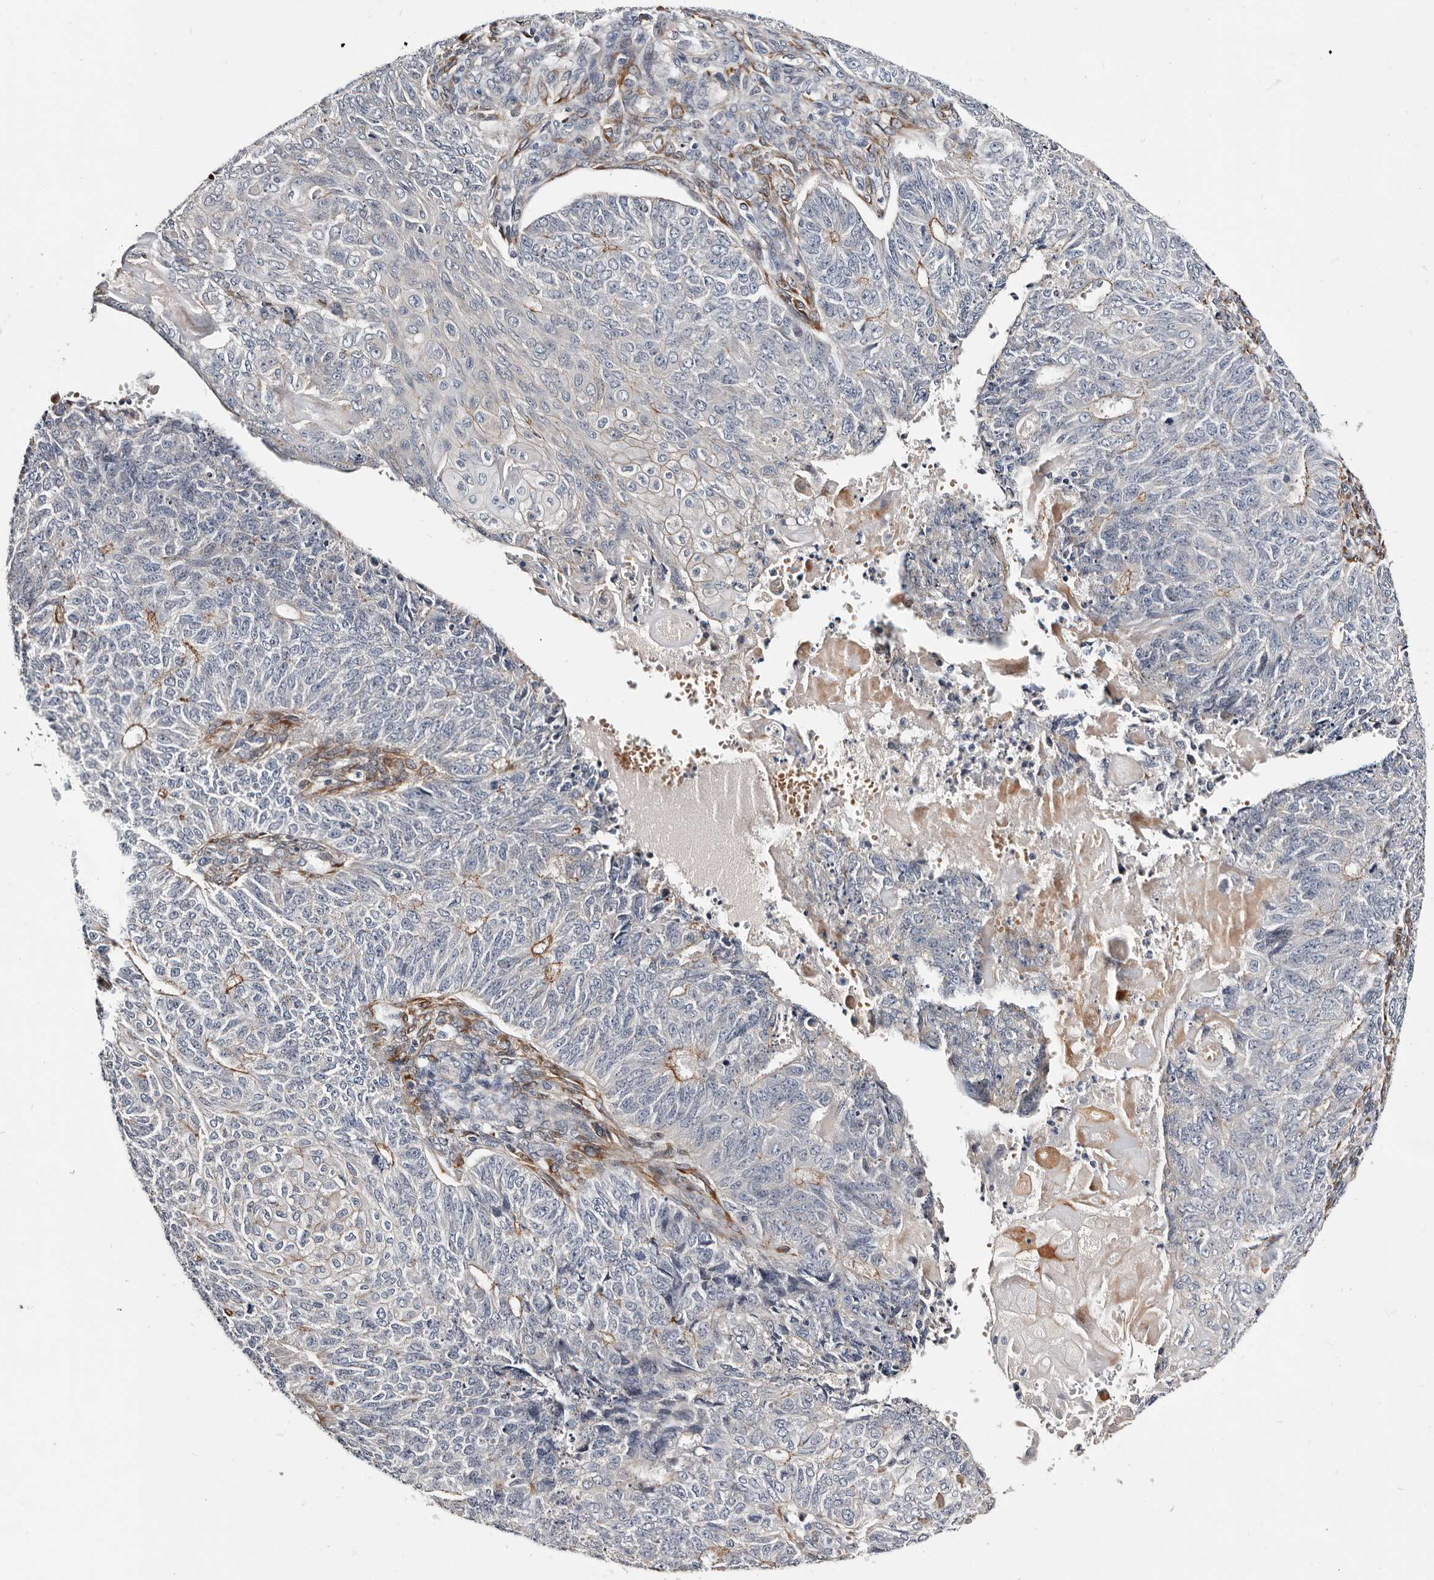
{"staining": {"intensity": "negative", "quantity": "none", "location": "none"}, "tissue": "endometrial cancer", "cell_type": "Tumor cells", "image_type": "cancer", "snomed": [{"axis": "morphology", "description": "Adenocarcinoma, NOS"}, {"axis": "topography", "description": "Endometrium"}], "caption": "Protein analysis of adenocarcinoma (endometrial) reveals no significant positivity in tumor cells.", "gene": "USH1C", "patient": {"sex": "female", "age": 32}}